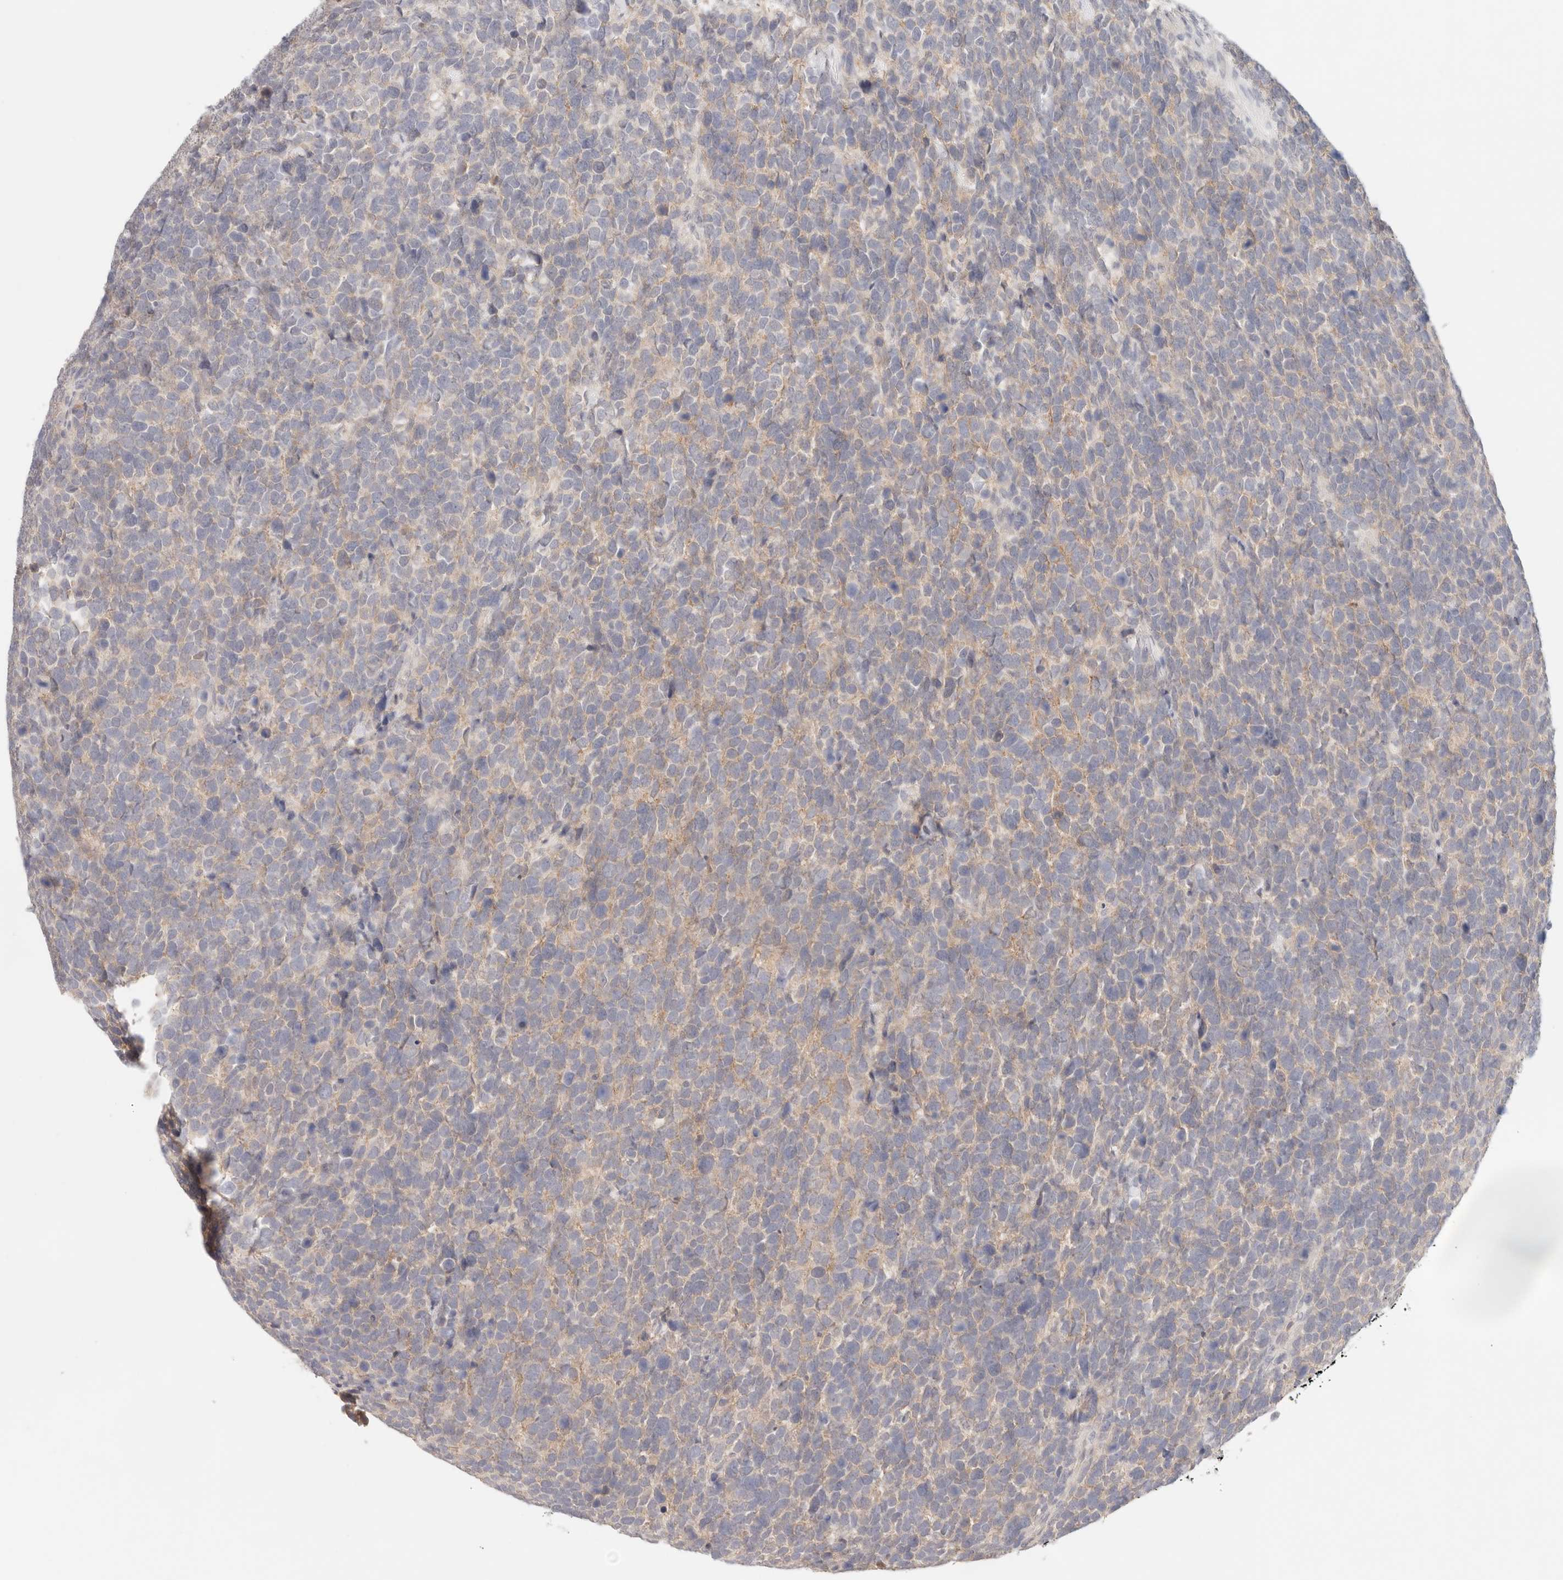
{"staining": {"intensity": "weak", "quantity": "25%-75%", "location": "cytoplasmic/membranous"}, "tissue": "urothelial cancer", "cell_type": "Tumor cells", "image_type": "cancer", "snomed": [{"axis": "morphology", "description": "Urothelial carcinoma, High grade"}, {"axis": "topography", "description": "Urinary bladder"}], "caption": "An IHC image of tumor tissue is shown. Protein staining in brown labels weak cytoplasmic/membranous positivity in urothelial cancer within tumor cells.", "gene": "SPHK1", "patient": {"sex": "female", "age": 80}}